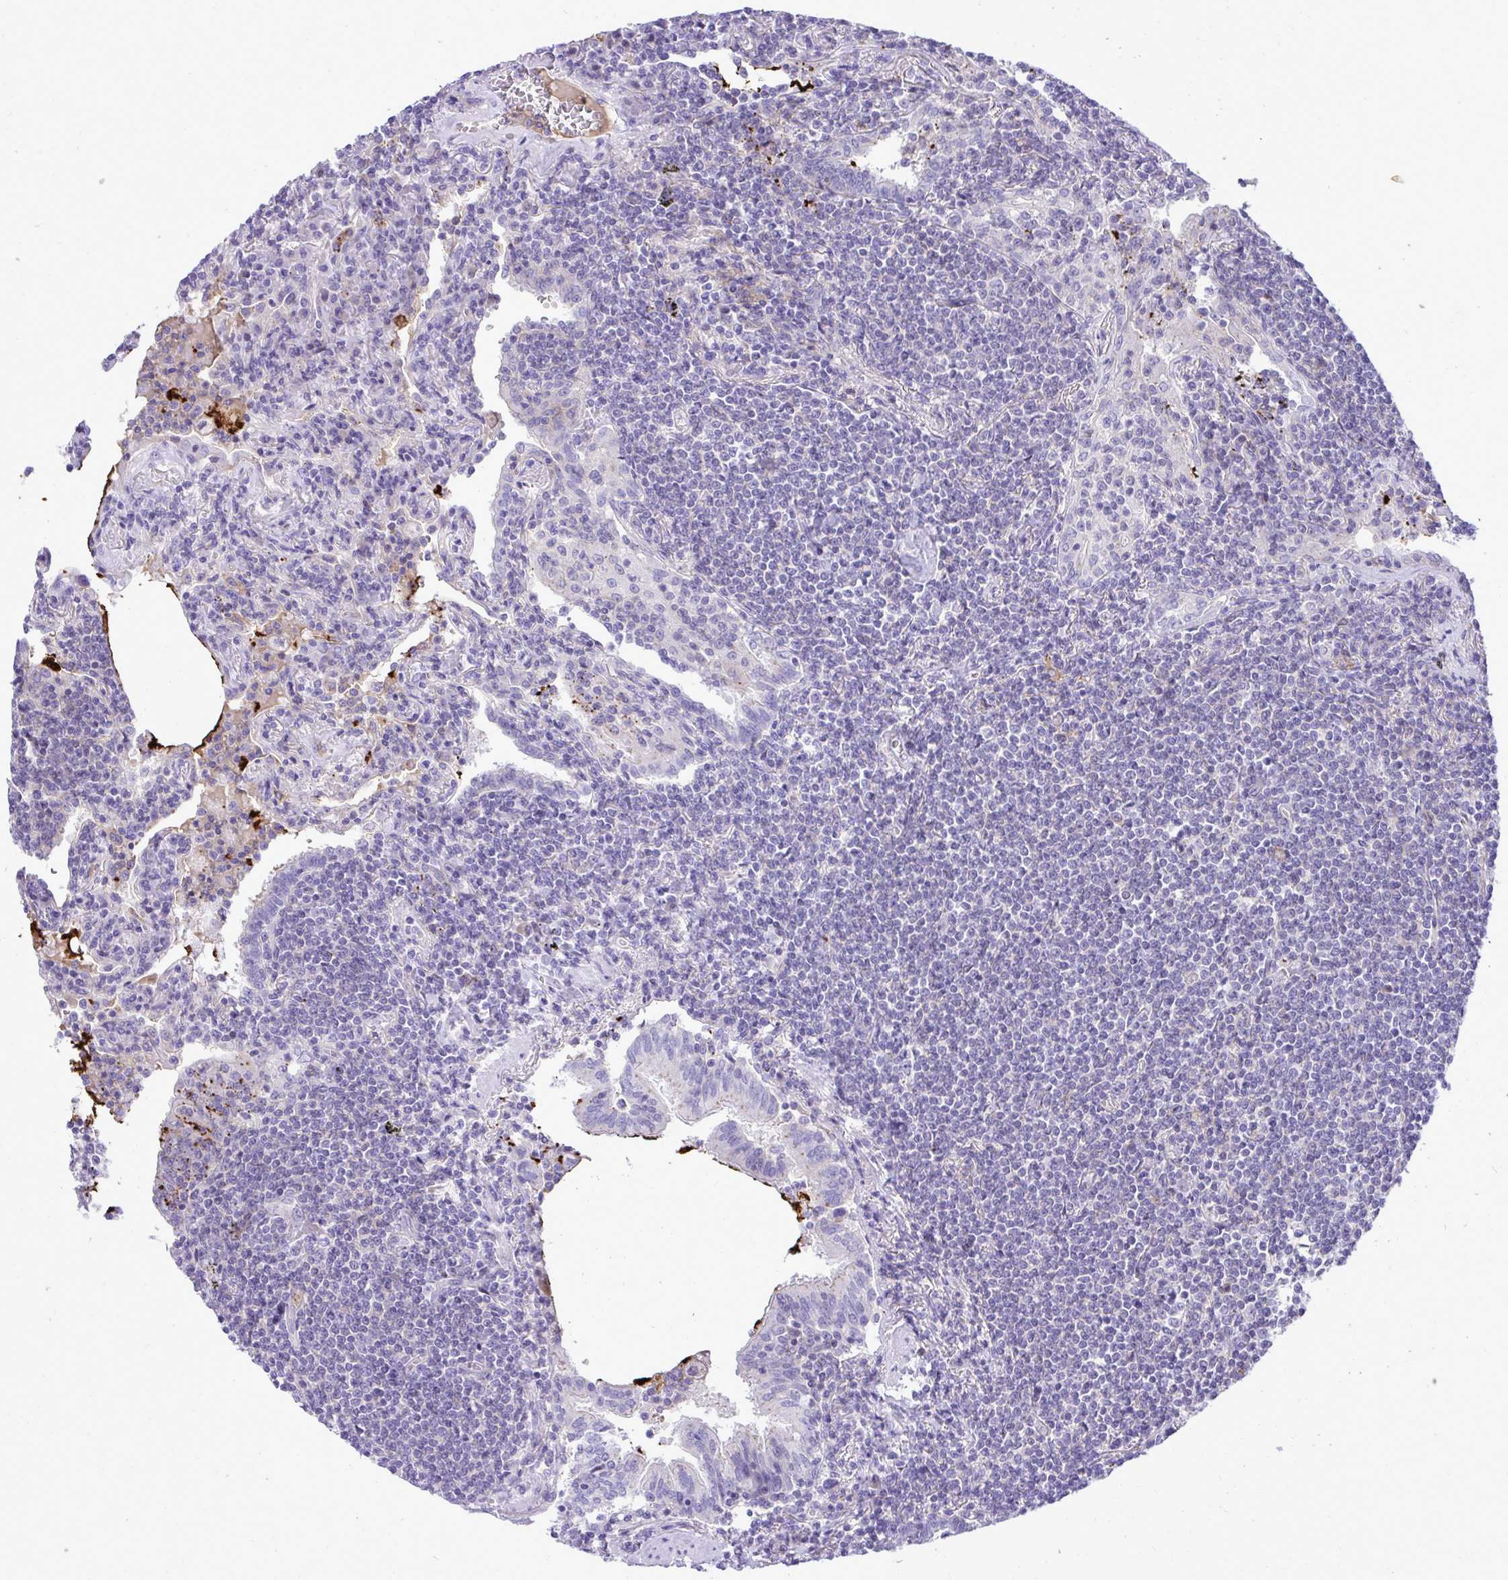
{"staining": {"intensity": "negative", "quantity": "none", "location": "none"}, "tissue": "lymphoma", "cell_type": "Tumor cells", "image_type": "cancer", "snomed": [{"axis": "morphology", "description": "Malignant lymphoma, non-Hodgkin's type, Low grade"}, {"axis": "topography", "description": "Lung"}], "caption": "The image shows no significant staining in tumor cells of lymphoma. (DAB (3,3'-diaminobenzidine) immunohistochemistry (IHC) visualized using brightfield microscopy, high magnification).", "gene": "PITPNM3", "patient": {"sex": "female", "age": 71}}